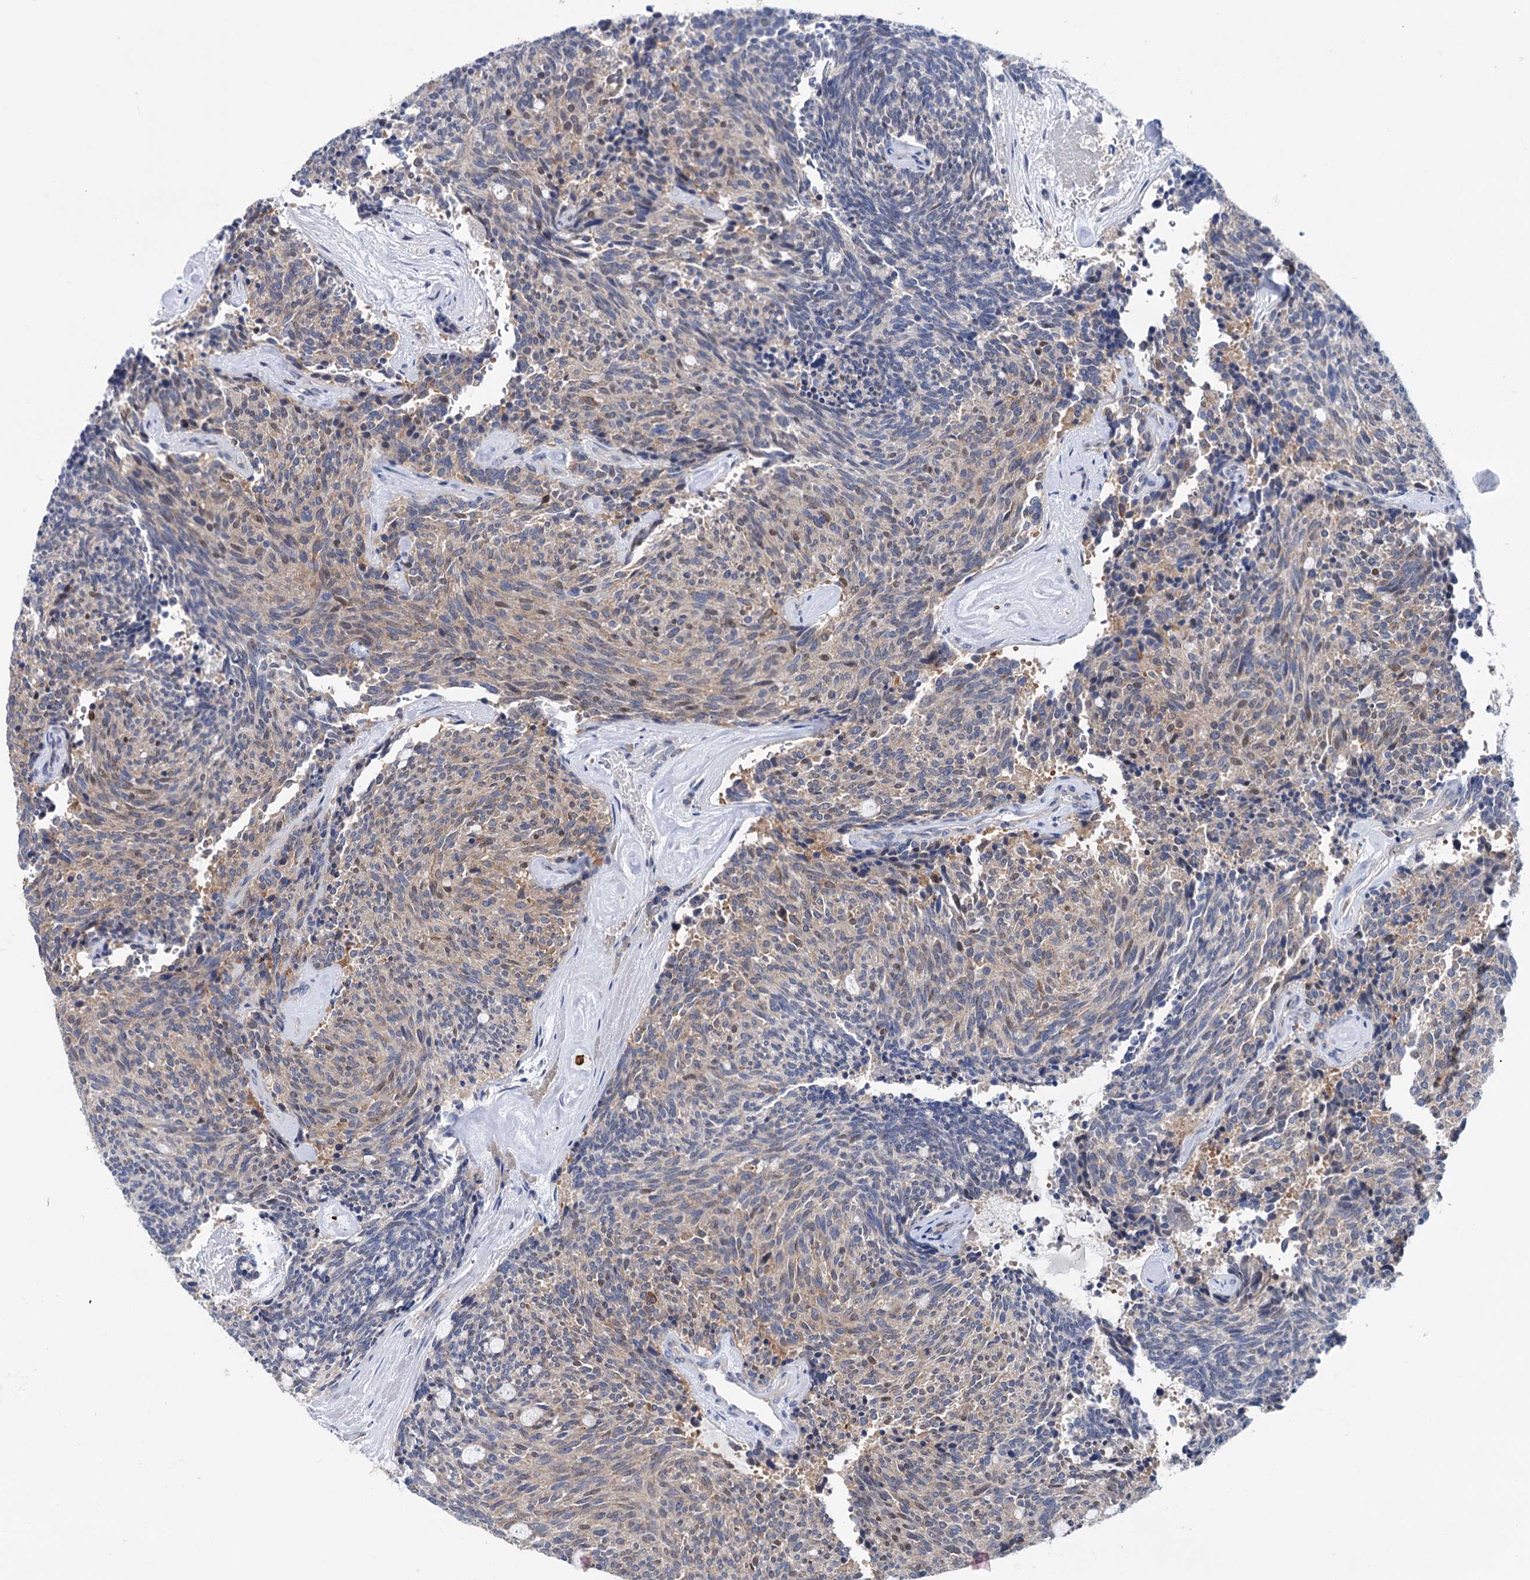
{"staining": {"intensity": "weak", "quantity": "25%-75%", "location": "cytoplasmic/membranous"}, "tissue": "carcinoid", "cell_type": "Tumor cells", "image_type": "cancer", "snomed": [{"axis": "morphology", "description": "Carcinoid, malignant, NOS"}, {"axis": "topography", "description": "Pancreas"}], "caption": "Protein staining by immunohistochemistry (IHC) reveals weak cytoplasmic/membranous expression in approximately 25%-75% of tumor cells in carcinoid. The staining was performed using DAB, with brown indicating positive protein expression. Nuclei are stained blue with hematoxylin.", "gene": "ZNRD2", "patient": {"sex": "female", "age": 54}}